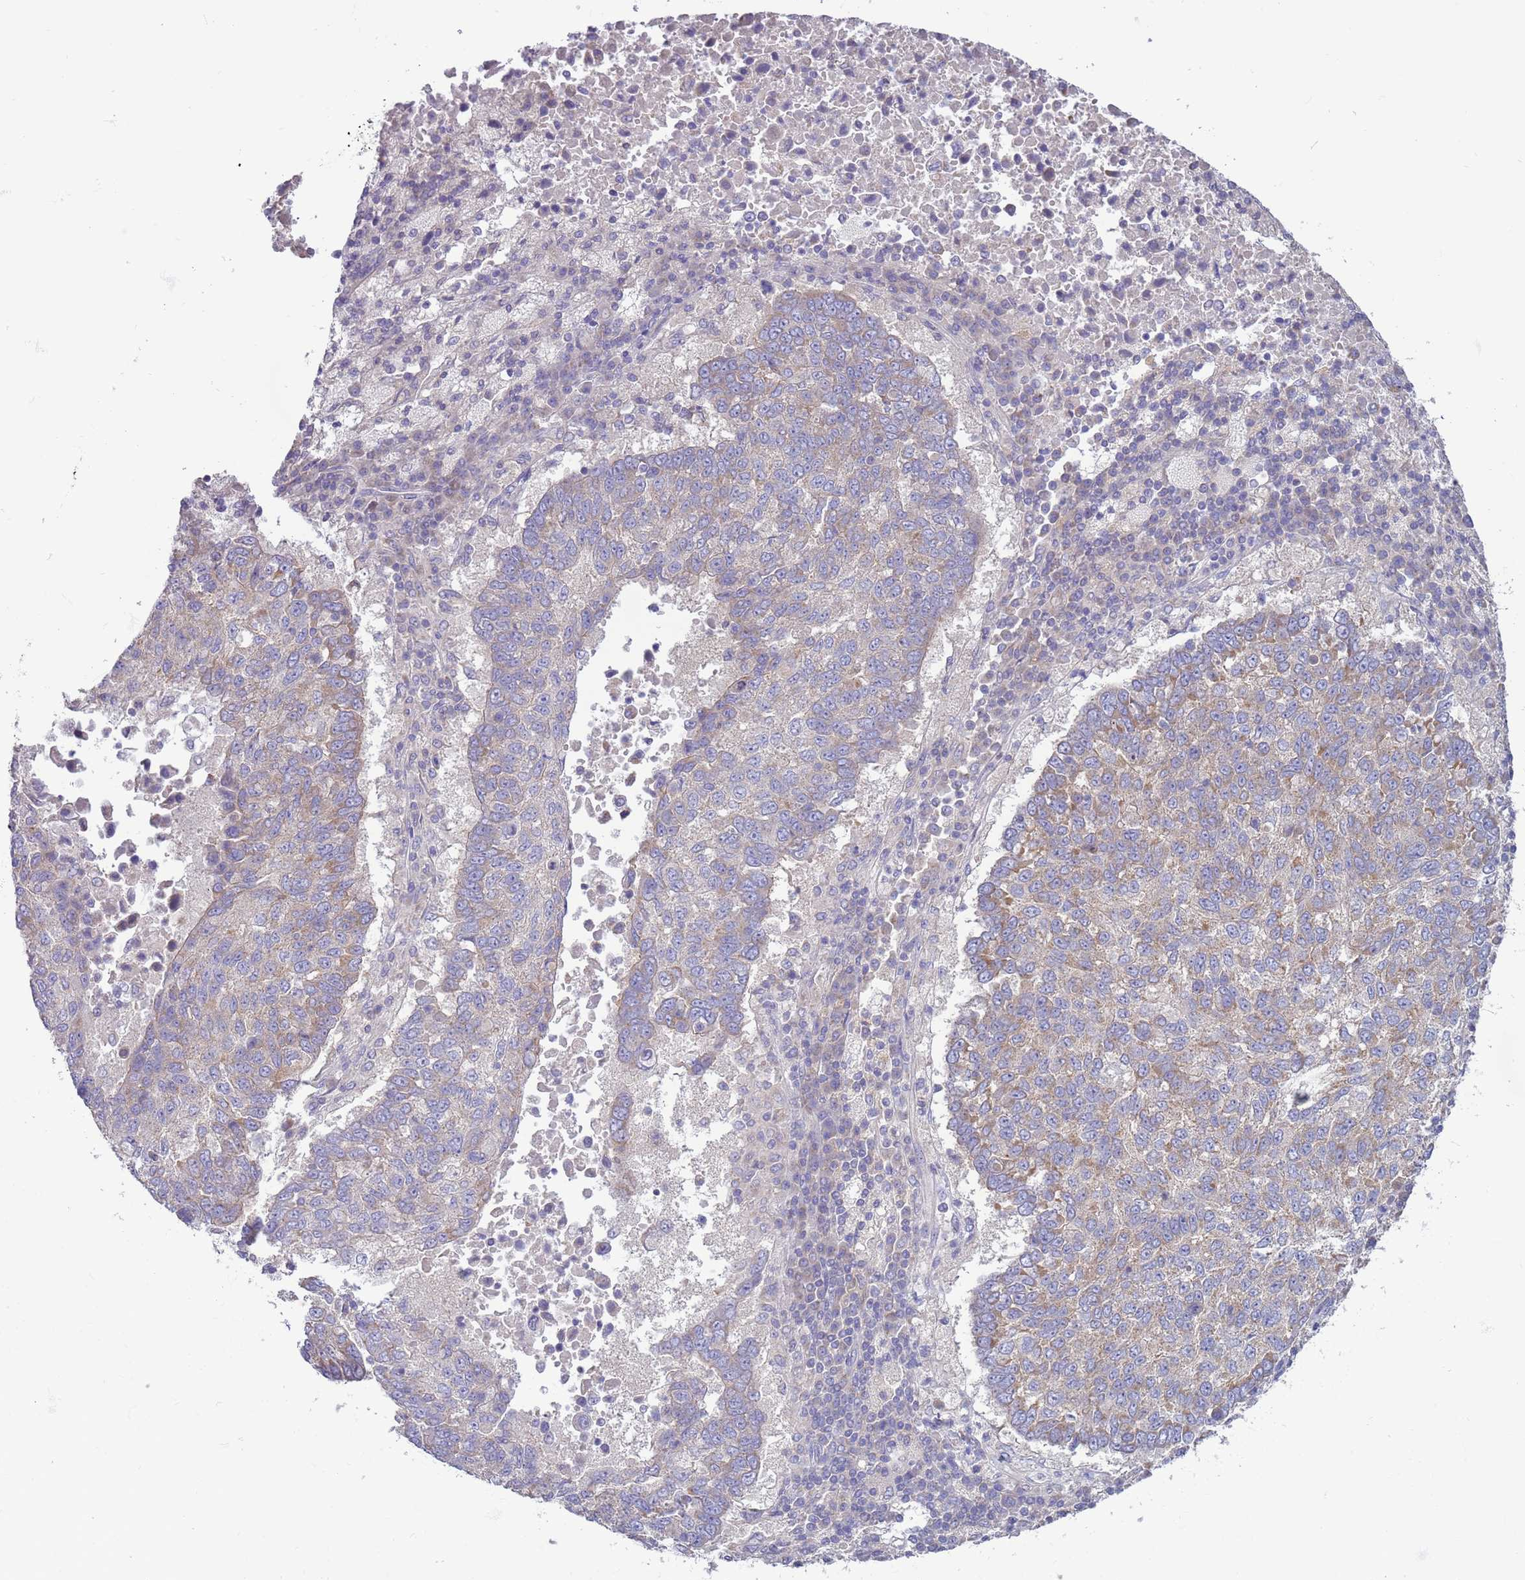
{"staining": {"intensity": "weak", "quantity": "25%-75%", "location": "cytoplasmic/membranous"}, "tissue": "lung cancer", "cell_type": "Tumor cells", "image_type": "cancer", "snomed": [{"axis": "morphology", "description": "Squamous cell carcinoma, NOS"}, {"axis": "topography", "description": "Lung"}], "caption": "A micrograph of human lung squamous cell carcinoma stained for a protein shows weak cytoplasmic/membranous brown staining in tumor cells.", "gene": "UQCRQ", "patient": {"sex": "male", "age": 73}}